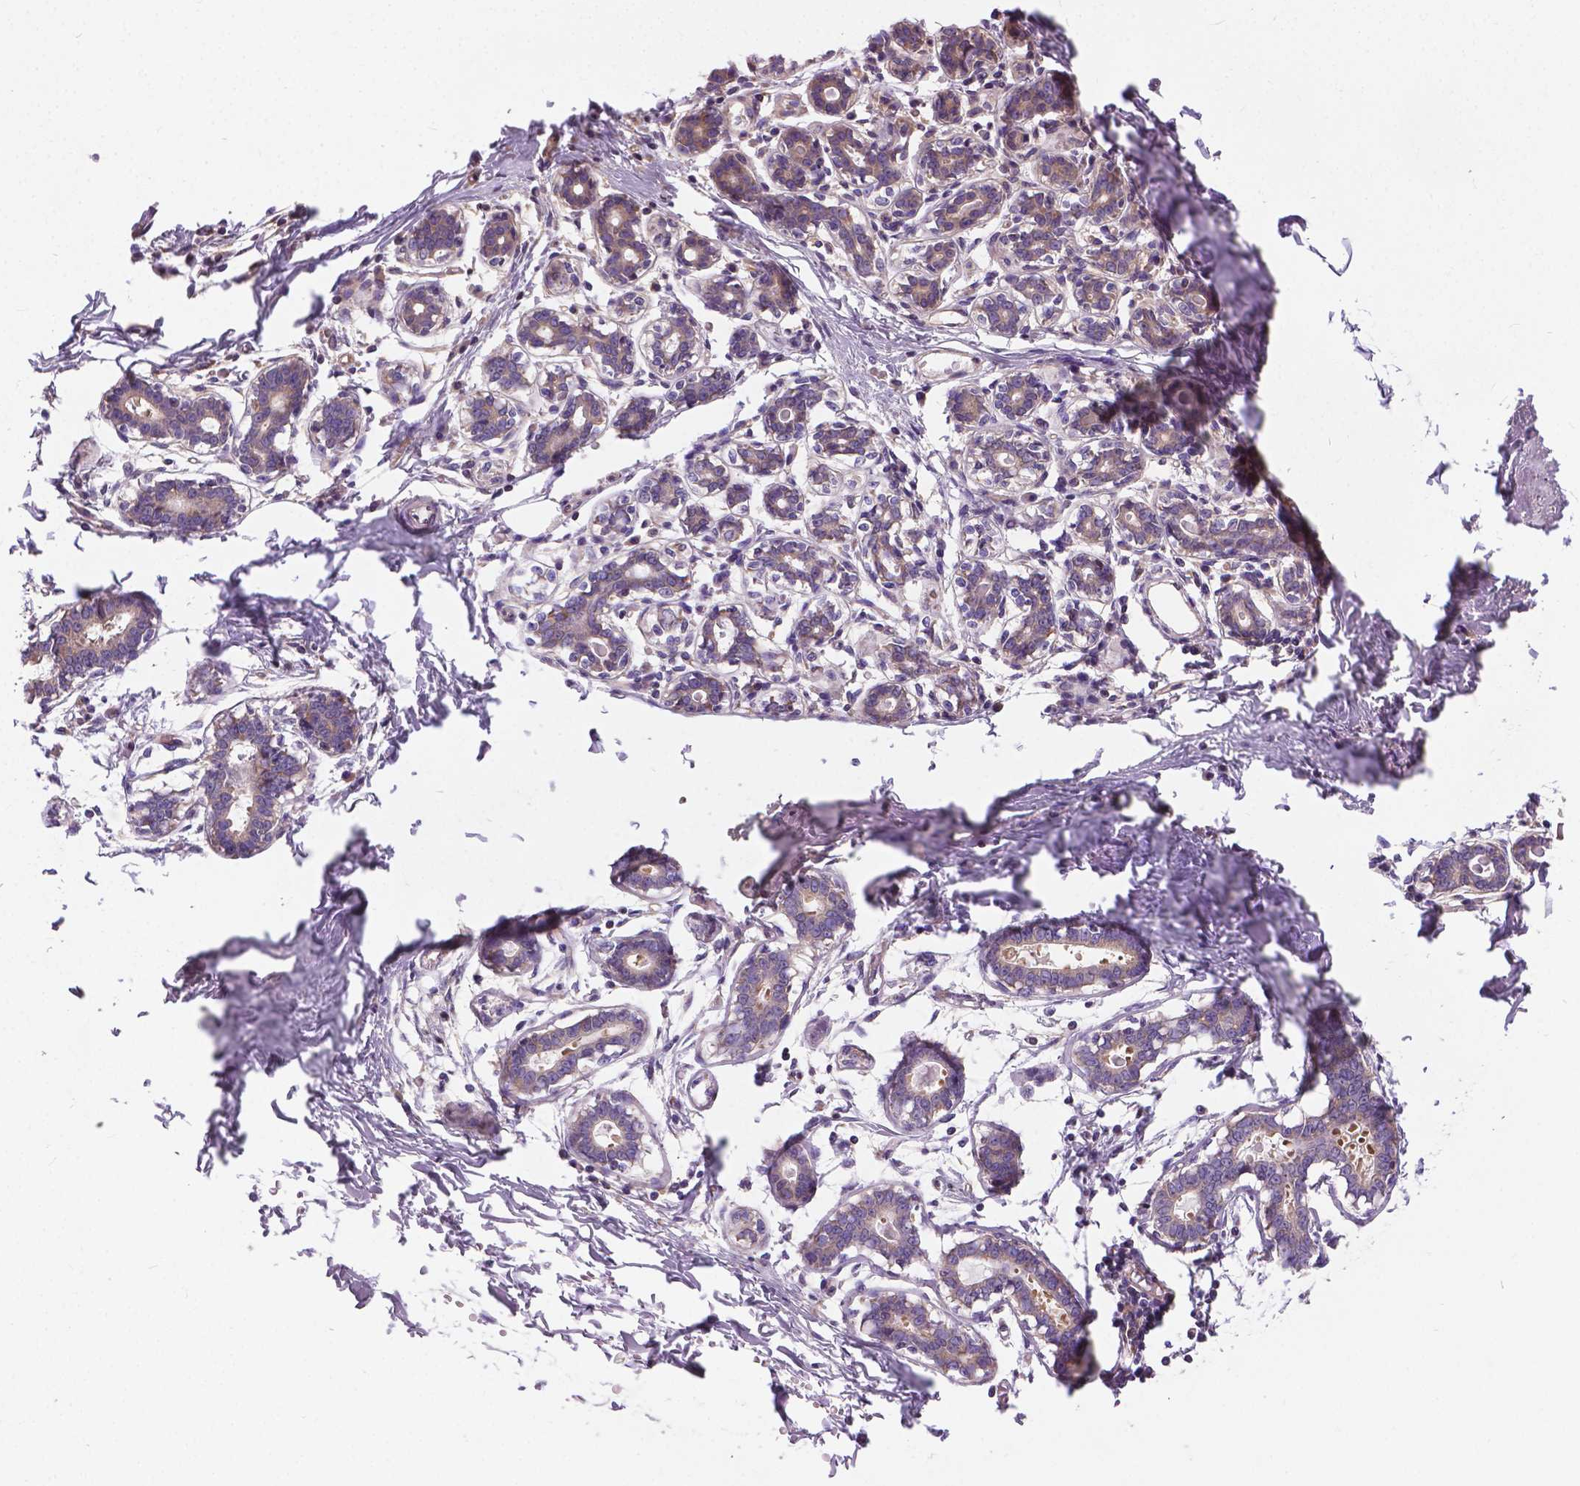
{"staining": {"intensity": "negative", "quantity": "none", "location": "none"}, "tissue": "breast", "cell_type": "Adipocytes", "image_type": "normal", "snomed": [{"axis": "morphology", "description": "Normal tissue, NOS"}, {"axis": "topography", "description": "Skin"}, {"axis": "topography", "description": "Breast"}], "caption": "IHC micrograph of benign breast: breast stained with DAB shows no significant protein expression in adipocytes. The staining is performed using DAB (3,3'-diaminobenzidine) brown chromogen with nuclei counter-stained in using hematoxylin.", "gene": "MZT1", "patient": {"sex": "female", "age": 43}}